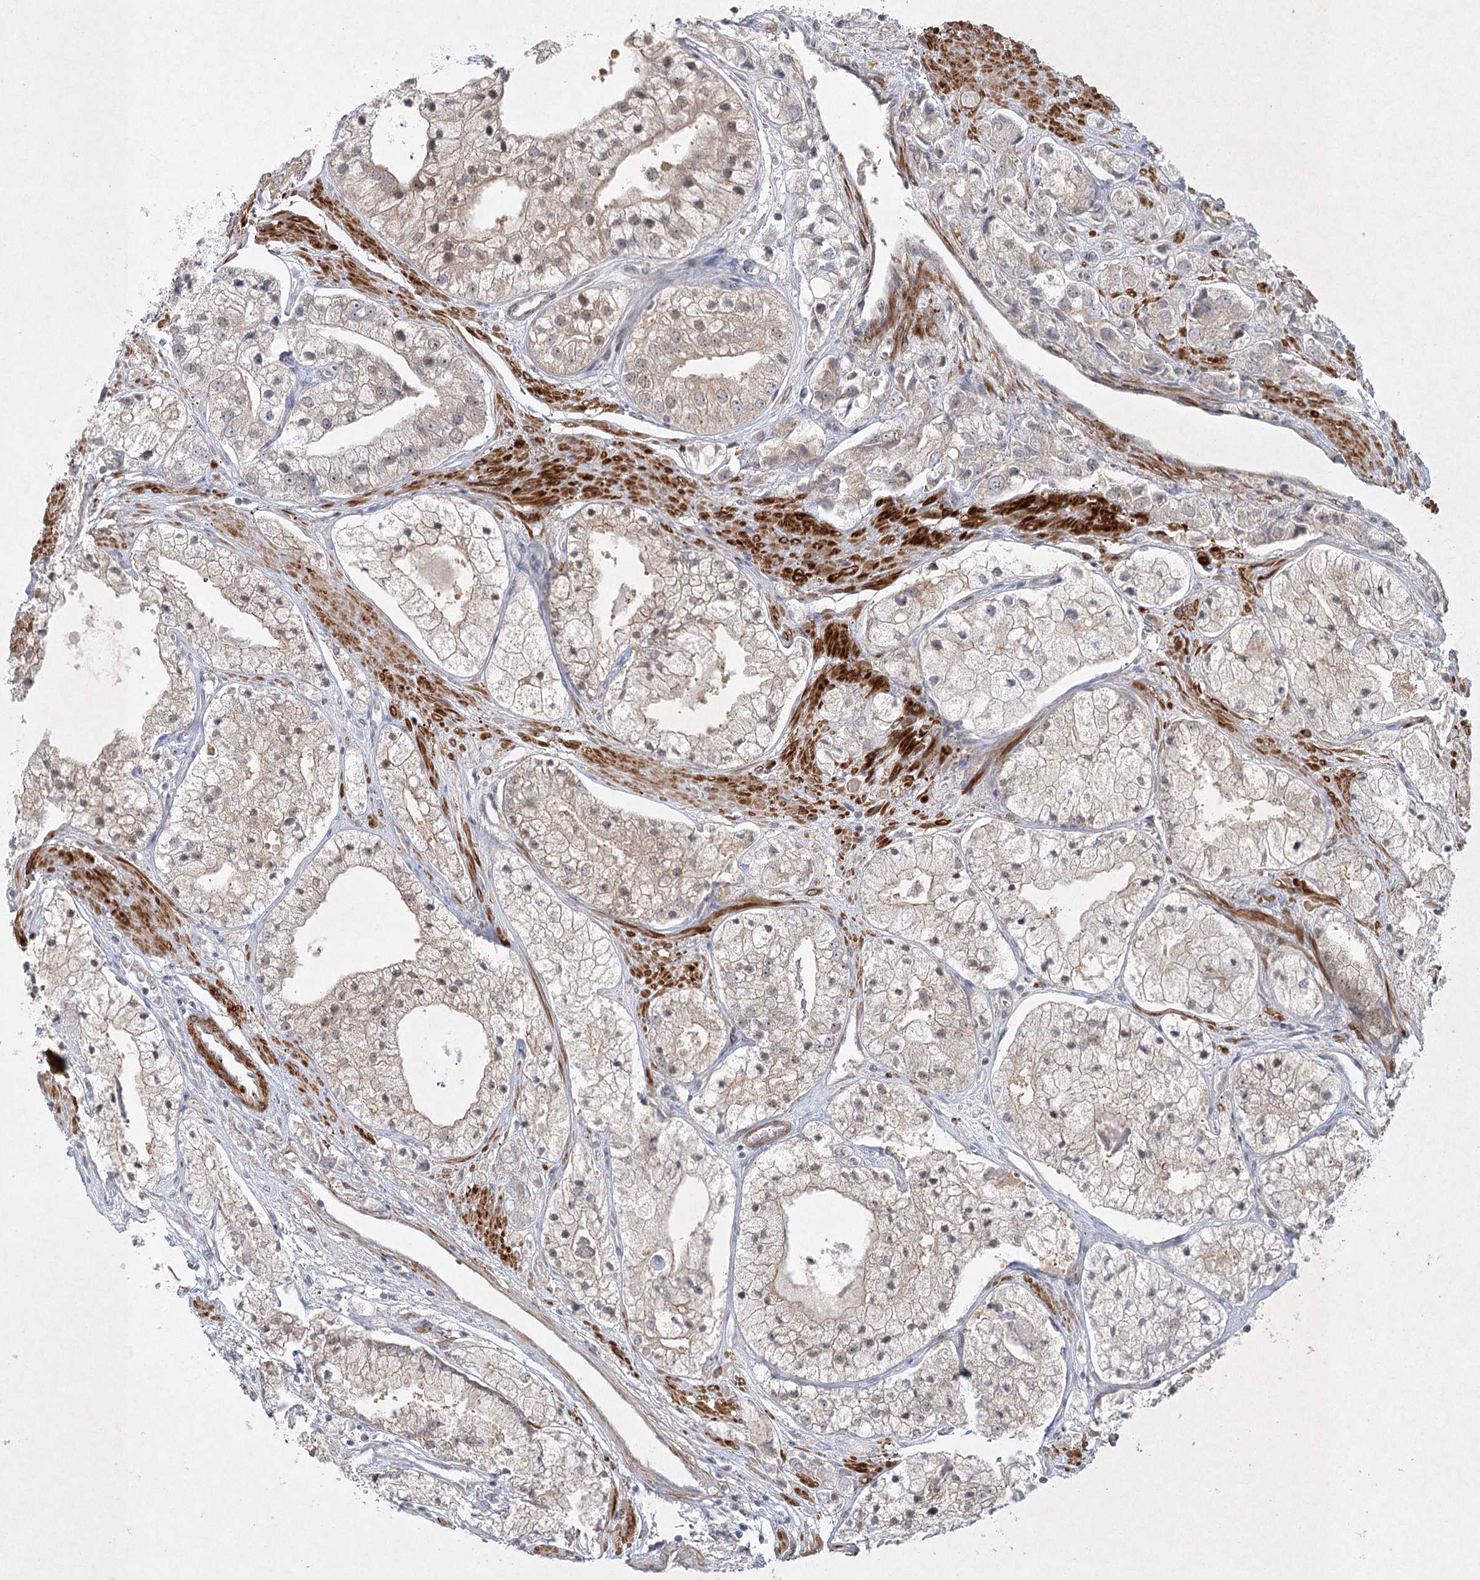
{"staining": {"intensity": "weak", "quantity": "<25%", "location": "cytoplasmic/membranous"}, "tissue": "prostate cancer", "cell_type": "Tumor cells", "image_type": "cancer", "snomed": [{"axis": "morphology", "description": "Adenocarcinoma, High grade"}, {"axis": "topography", "description": "Prostate"}], "caption": "IHC of prostate cancer reveals no expression in tumor cells. The staining is performed using DAB (3,3'-diaminobenzidine) brown chromogen with nuclei counter-stained in using hematoxylin.", "gene": "SH2D3A", "patient": {"sex": "male", "age": 50}}